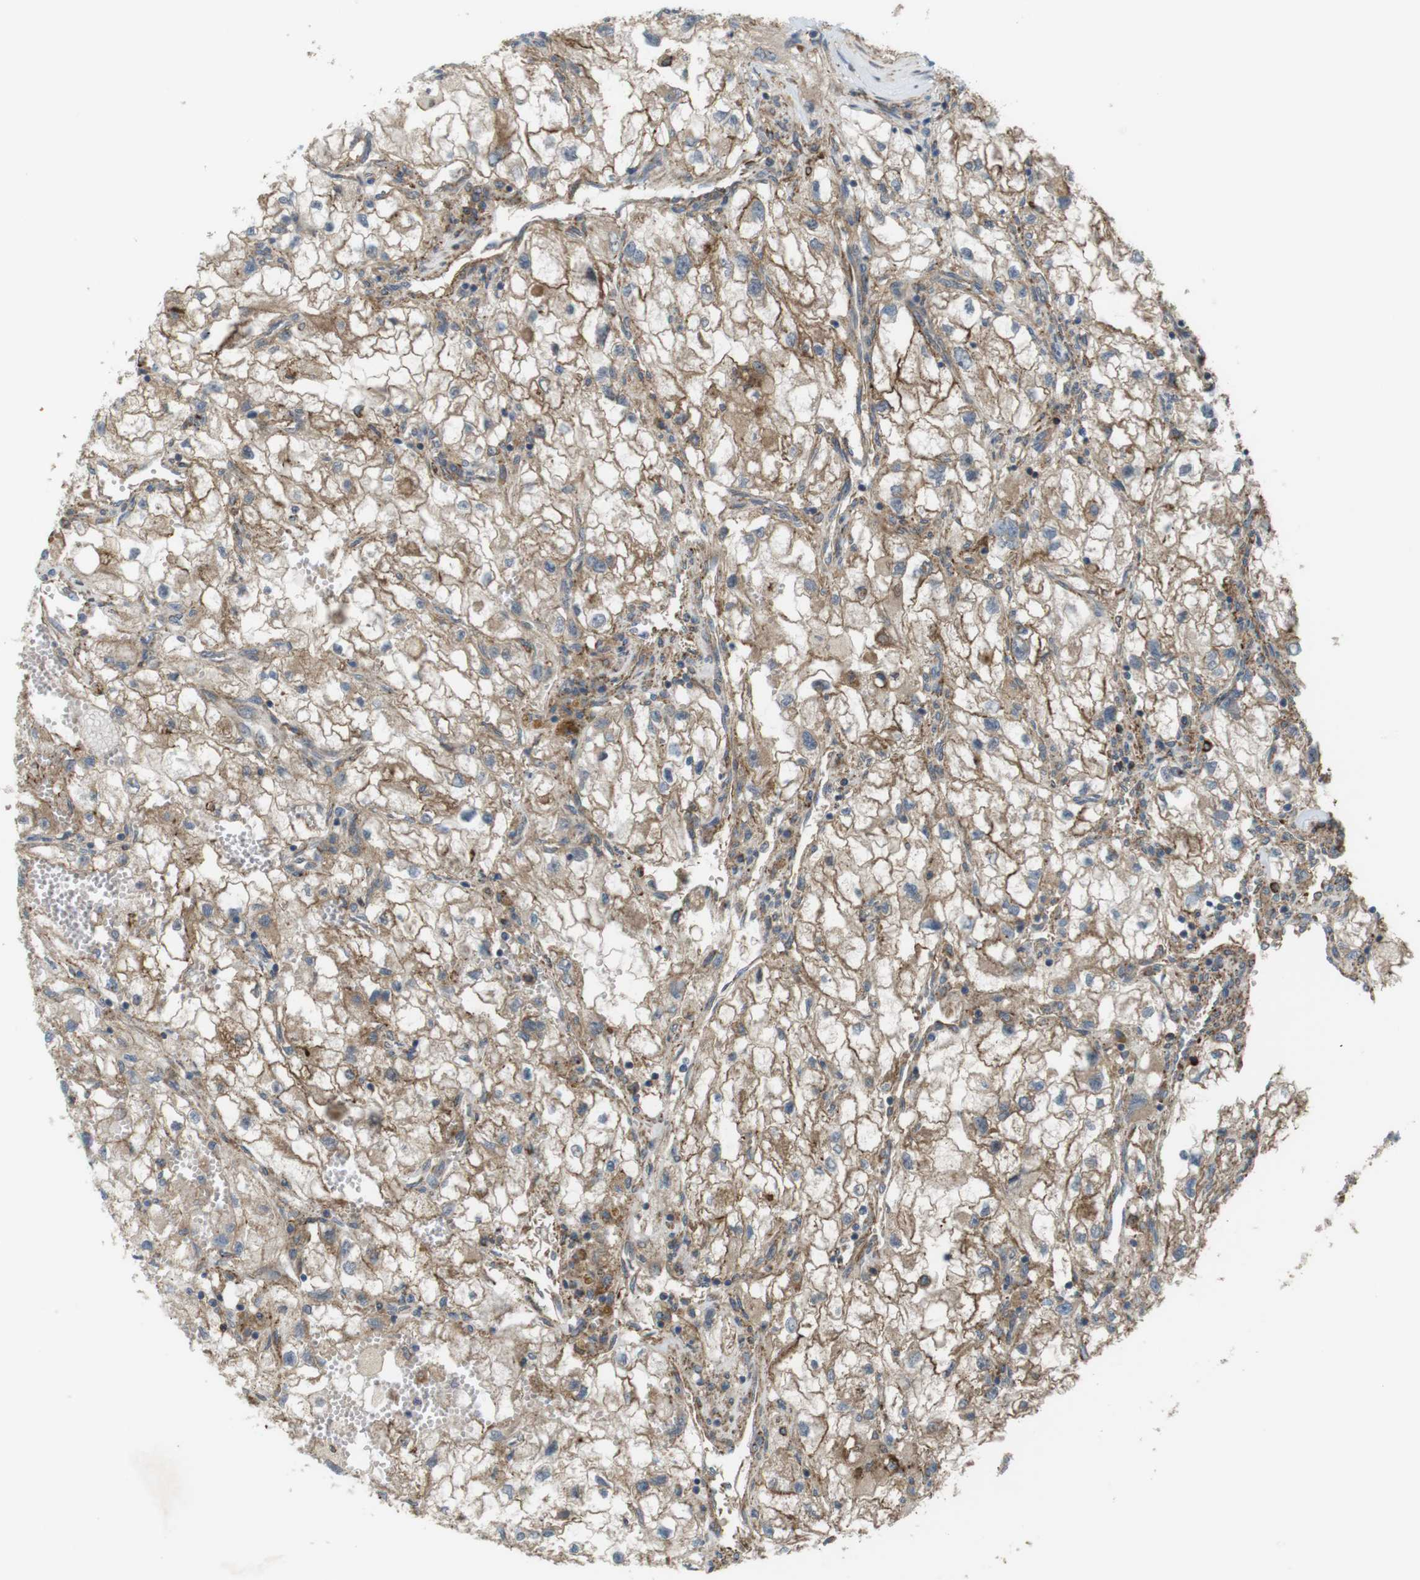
{"staining": {"intensity": "moderate", "quantity": ">75%", "location": "cytoplasmic/membranous"}, "tissue": "renal cancer", "cell_type": "Tumor cells", "image_type": "cancer", "snomed": [{"axis": "morphology", "description": "Adenocarcinoma, NOS"}, {"axis": "topography", "description": "Kidney"}], "caption": "The immunohistochemical stain labels moderate cytoplasmic/membranous positivity in tumor cells of renal cancer tissue. (IHC, brightfield microscopy, high magnification).", "gene": "DDAH2", "patient": {"sex": "female", "age": 70}}